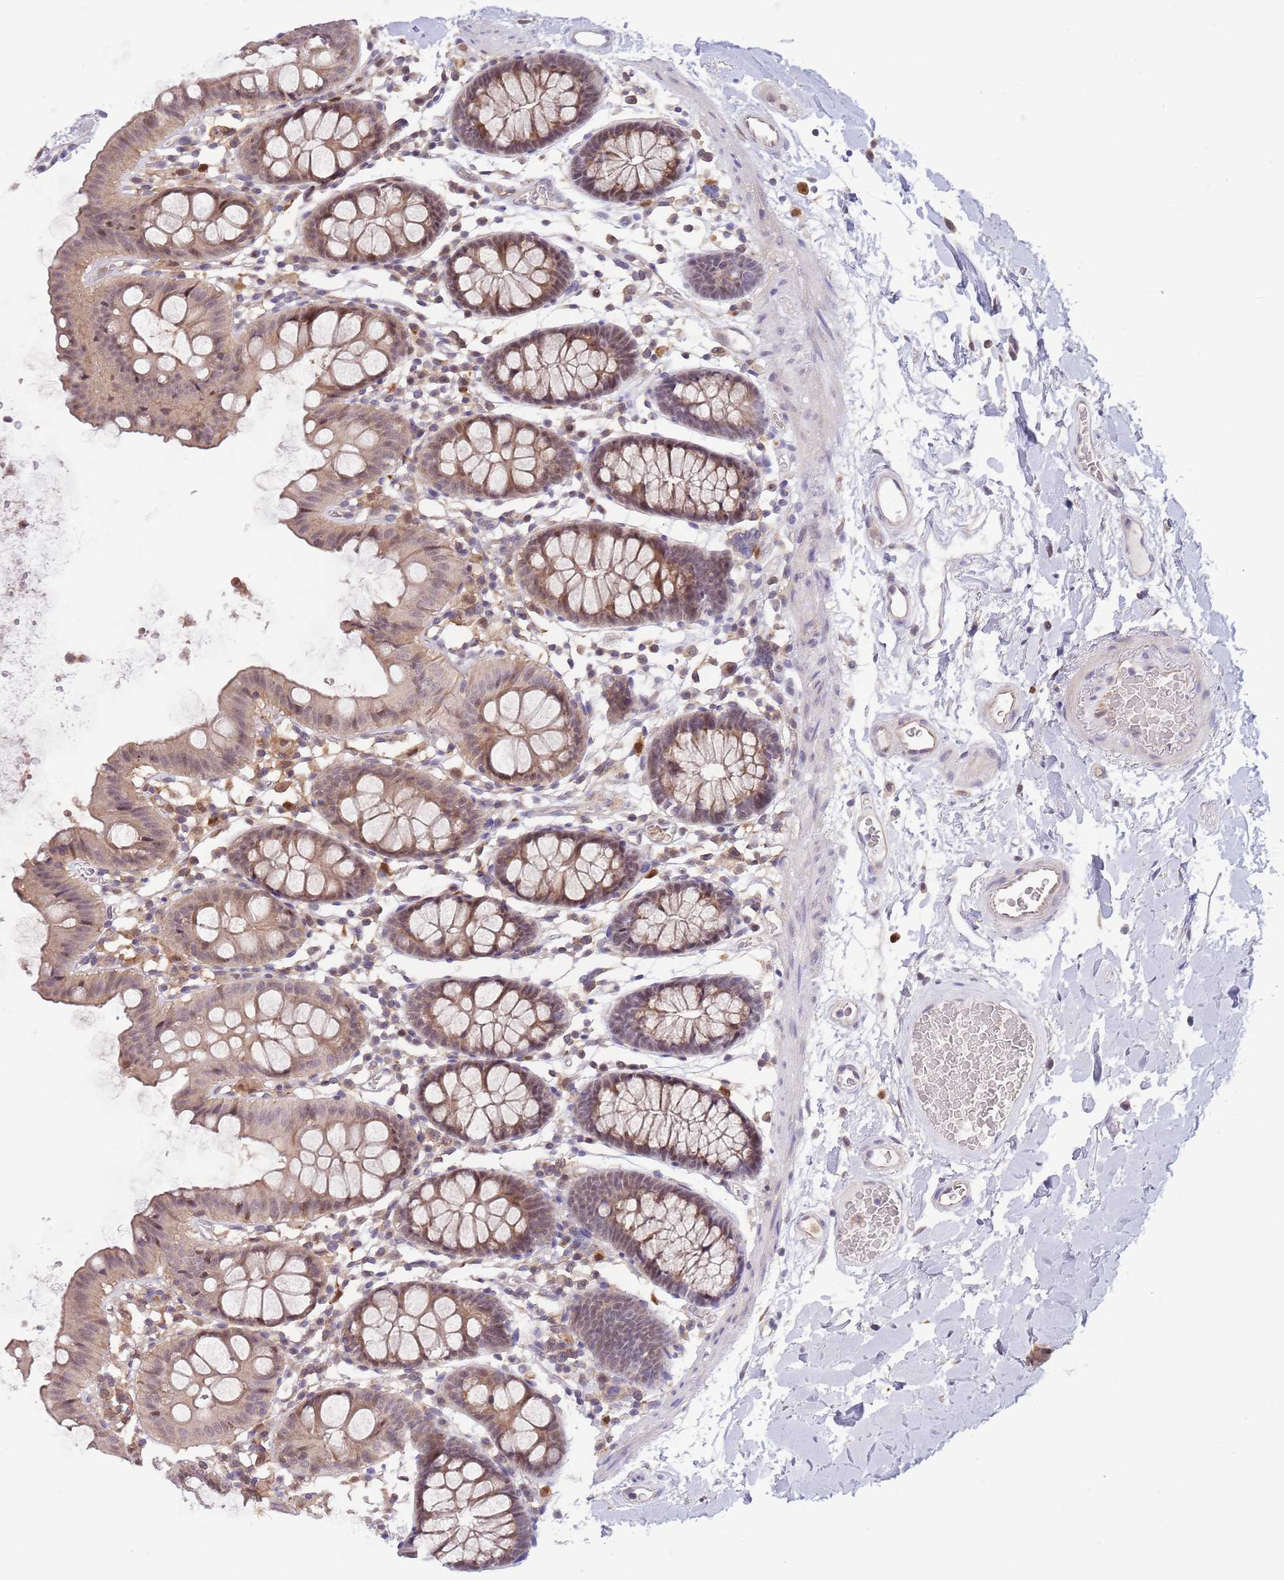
{"staining": {"intensity": "weak", "quantity": ">75%", "location": "cytoplasmic/membranous"}, "tissue": "colon", "cell_type": "Endothelial cells", "image_type": "normal", "snomed": [{"axis": "morphology", "description": "Normal tissue, NOS"}, {"axis": "topography", "description": "Colon"}], "caption": "Immunohistochemistry (IHC) (DAB) staining of normal colon reveals weak cytoplasmic/membranous protein positivity in approximately >75% of endothelial cells.", "gene": "CCNJL", "patient": {"sex": "male", "age": 75}}